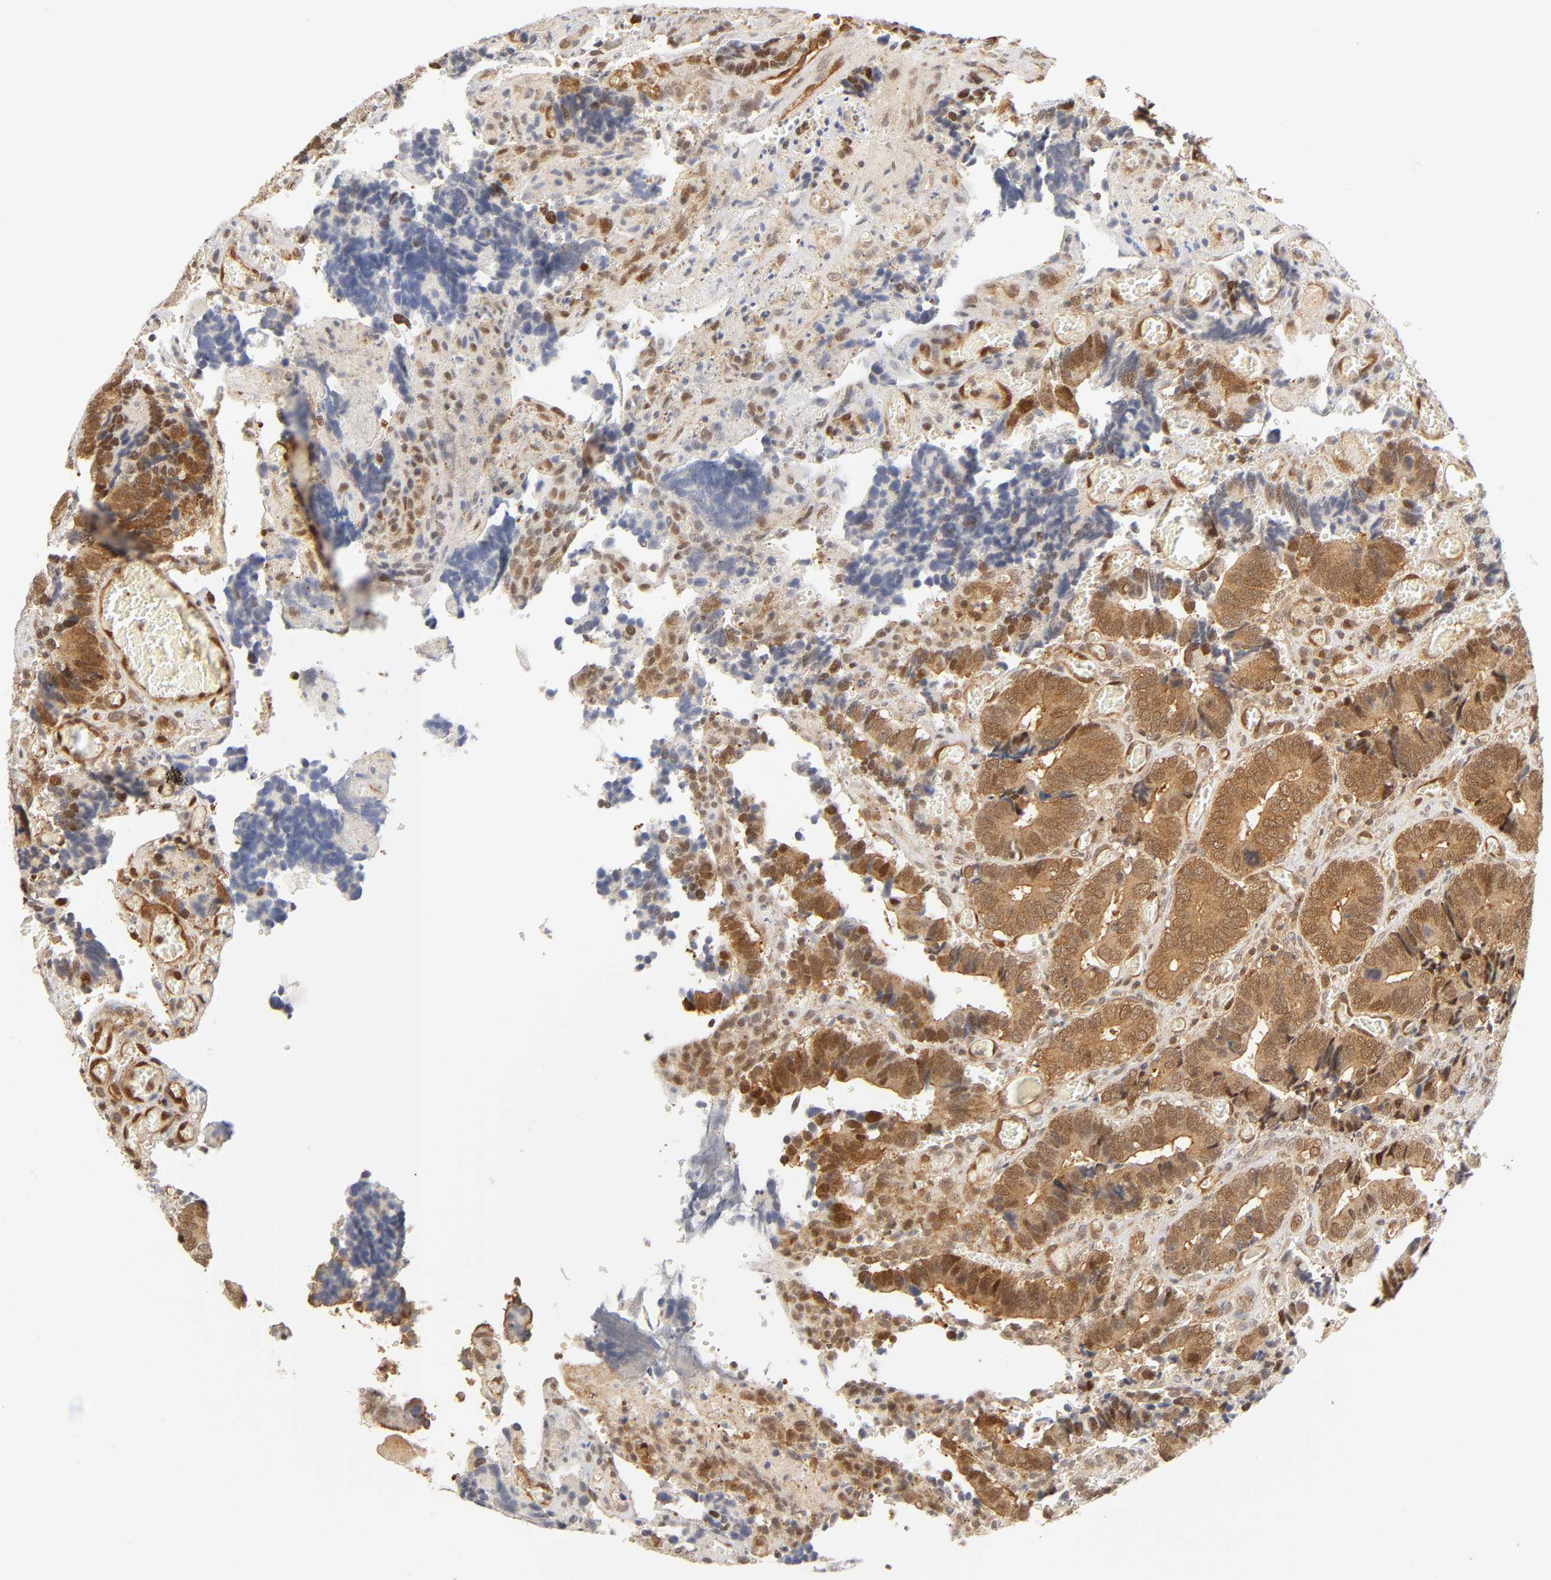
{"staining": {"intensity": "moderate", "quantity": ">75%", "location": "cytoplasmic/membranous,nuclear"}, "tissue": "colorectal cancer", "cell_type": "Tumor cells", "image_type": "cancer", "snomed": [{"axis": "morphology", "description": "Adenocarcinoma, NOS"}, {"axis": "topography", "description": "Colon"}], "caption": "This is an image of immunohistochemistry (IHC) staining of adenocarcinoma (colorectal), which shows moderate staining in the cytoplasmic/membranous and nuclear of tumor cells.", "gene": "CDC37", "patient": {"sex": "male", "age": 72}}